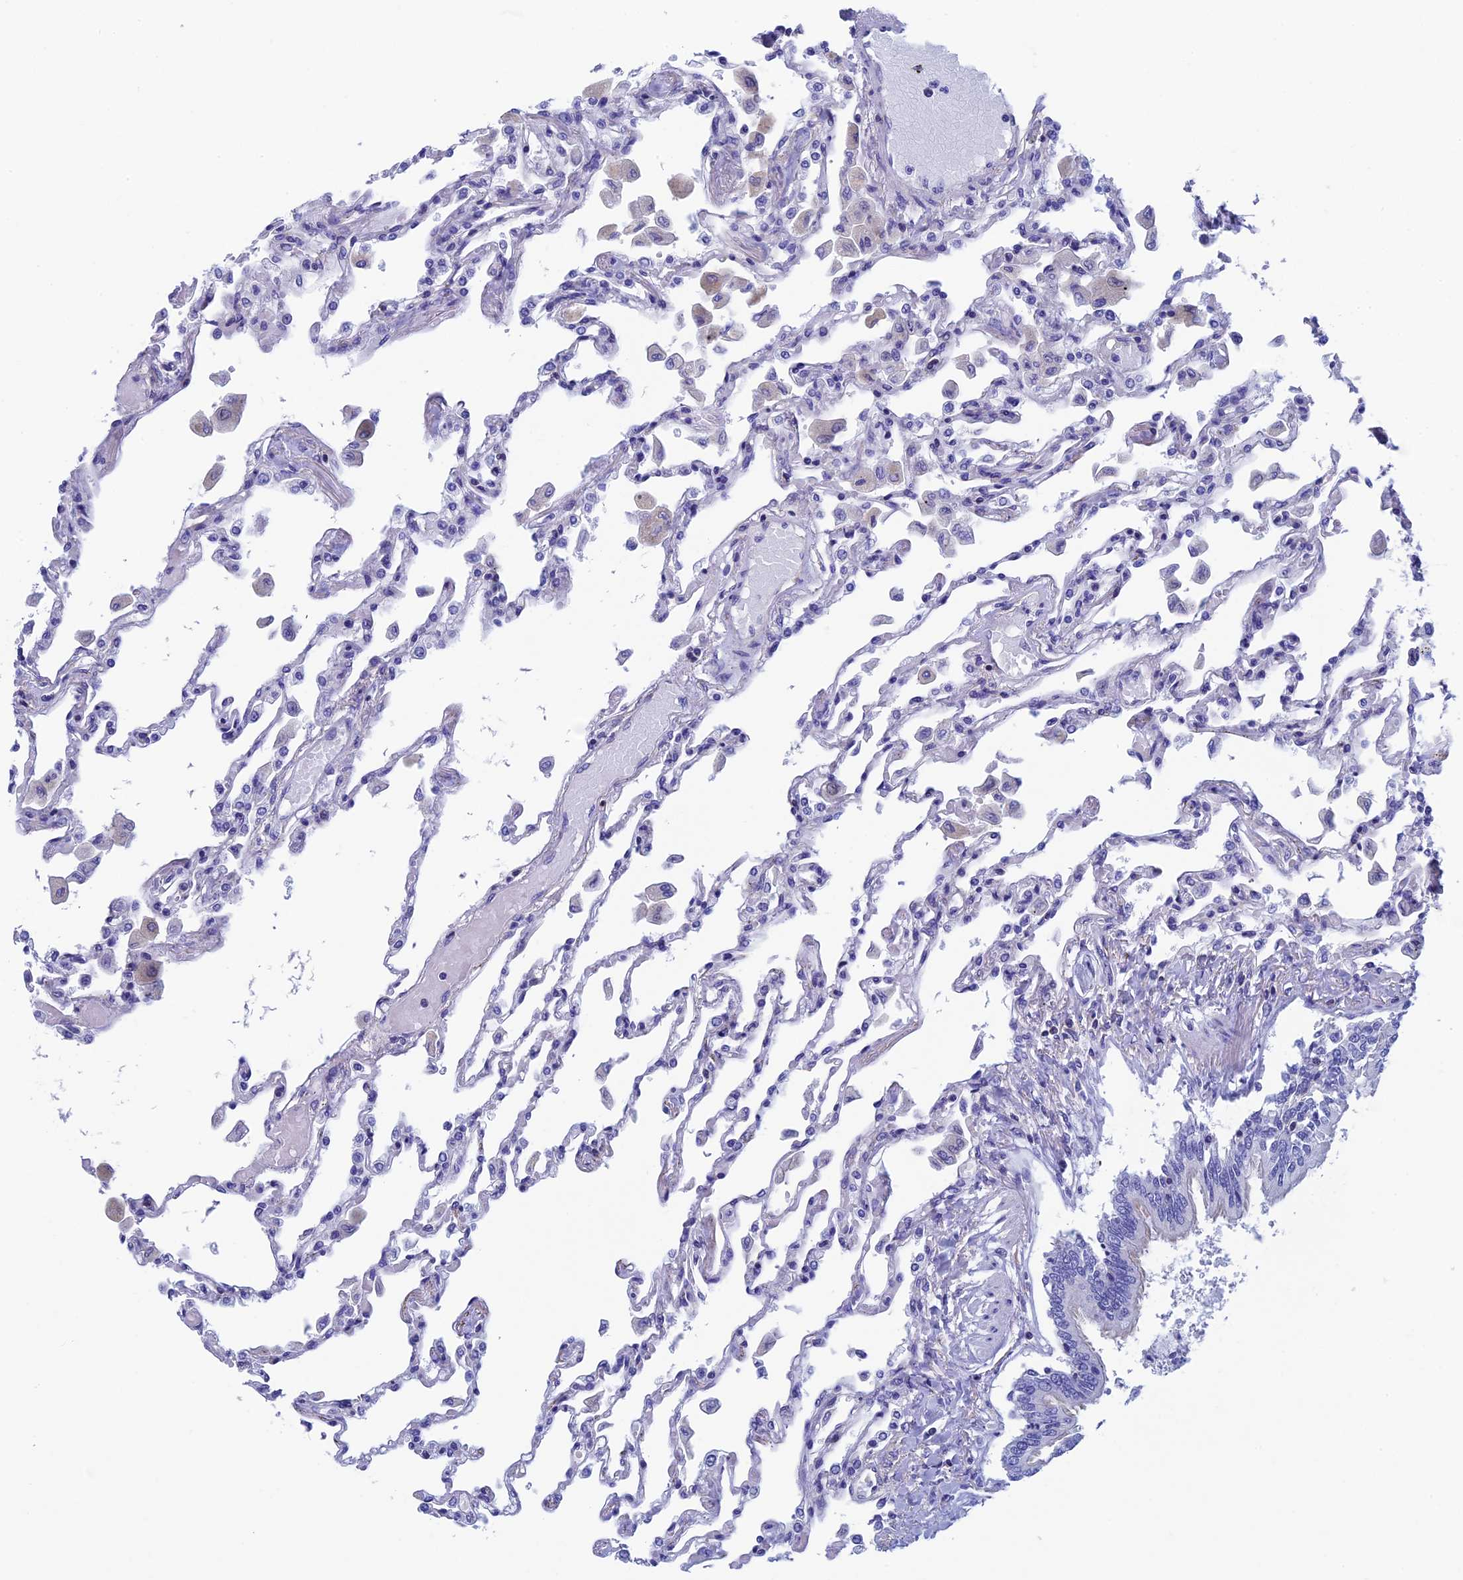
{"staining": {"intensity": "negative", "quantity": "none", "location": "none"}, "tissue": "lung", "cell_type": "Alveolar cells", "image_type": "normal", "snomed": [{"axis": "morphology", "description": "Normal tissue, NOS"}, {"axis": "topography", "description": "Bronchus"}, {"axis": "topography", "description": "Lung"}], "caption": "This is an IHC histopathology image of benign human lung. There is no positivity in alveolar cells.", "gene": "SEPTIN1", "patient": {"sex": "female", "age": 49}}